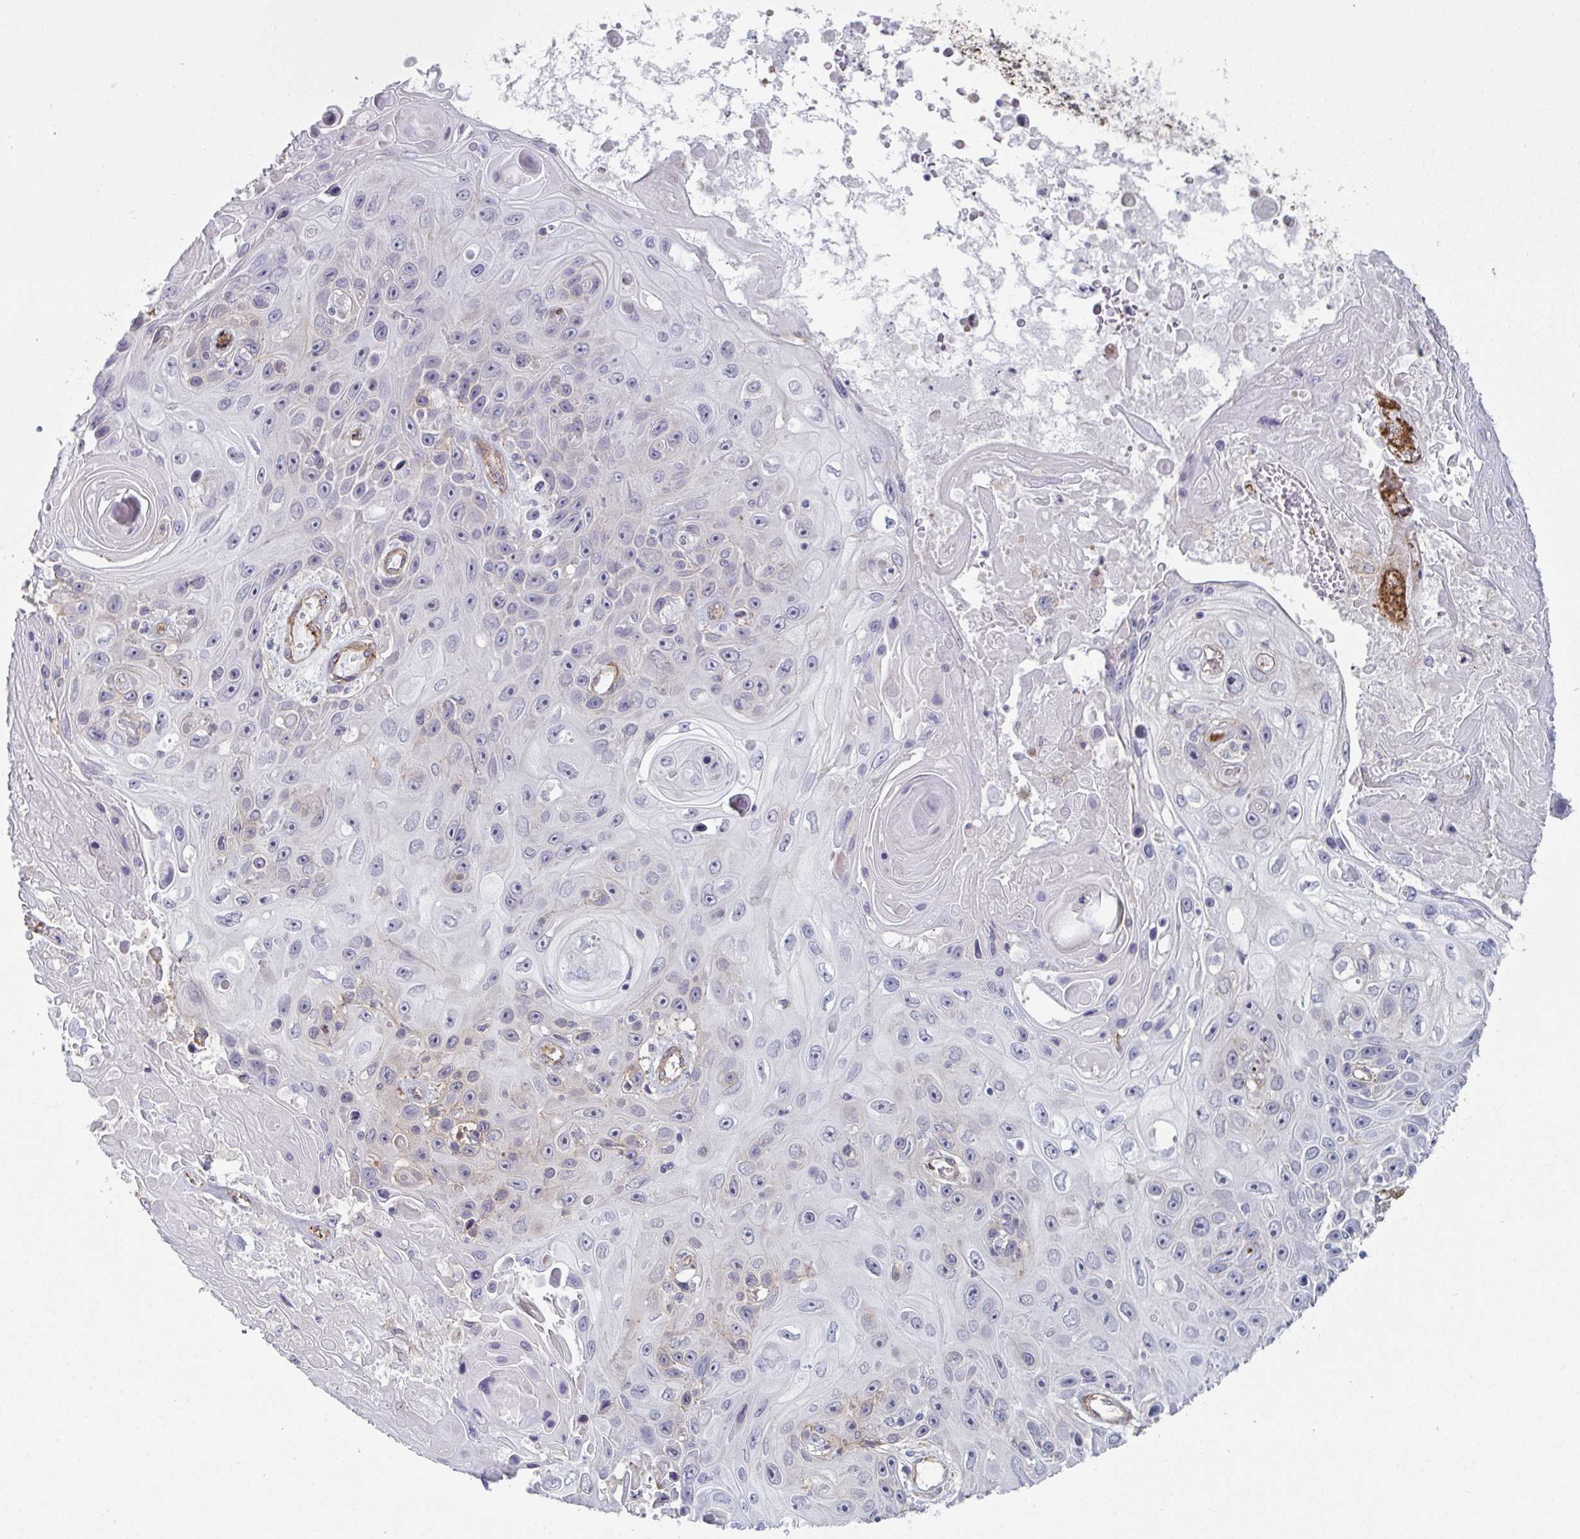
{"staining": {"intensity": "negative", "quantity": "none", "location": "none"}, "tissue": "skin cancer", "cell_type": "Tumor cells", "image_type": "cancer", "snomed": [{"axis": "morphology", "description": "Squamous cell carcinoma, NOS"}, {"axis": "topography", "description": "Skin"}], "caption": "A photomicrograph of skin cancer stained for a protein exhibits no brown staining in tumor cells. The staining is performed using DAB (3,3'-diaminobenzidine) brown chromogen with nuclei counter-stained in using hematoxylin.", "gene": "NEURL4", "patient": {"sex": "male", "age": 82}}